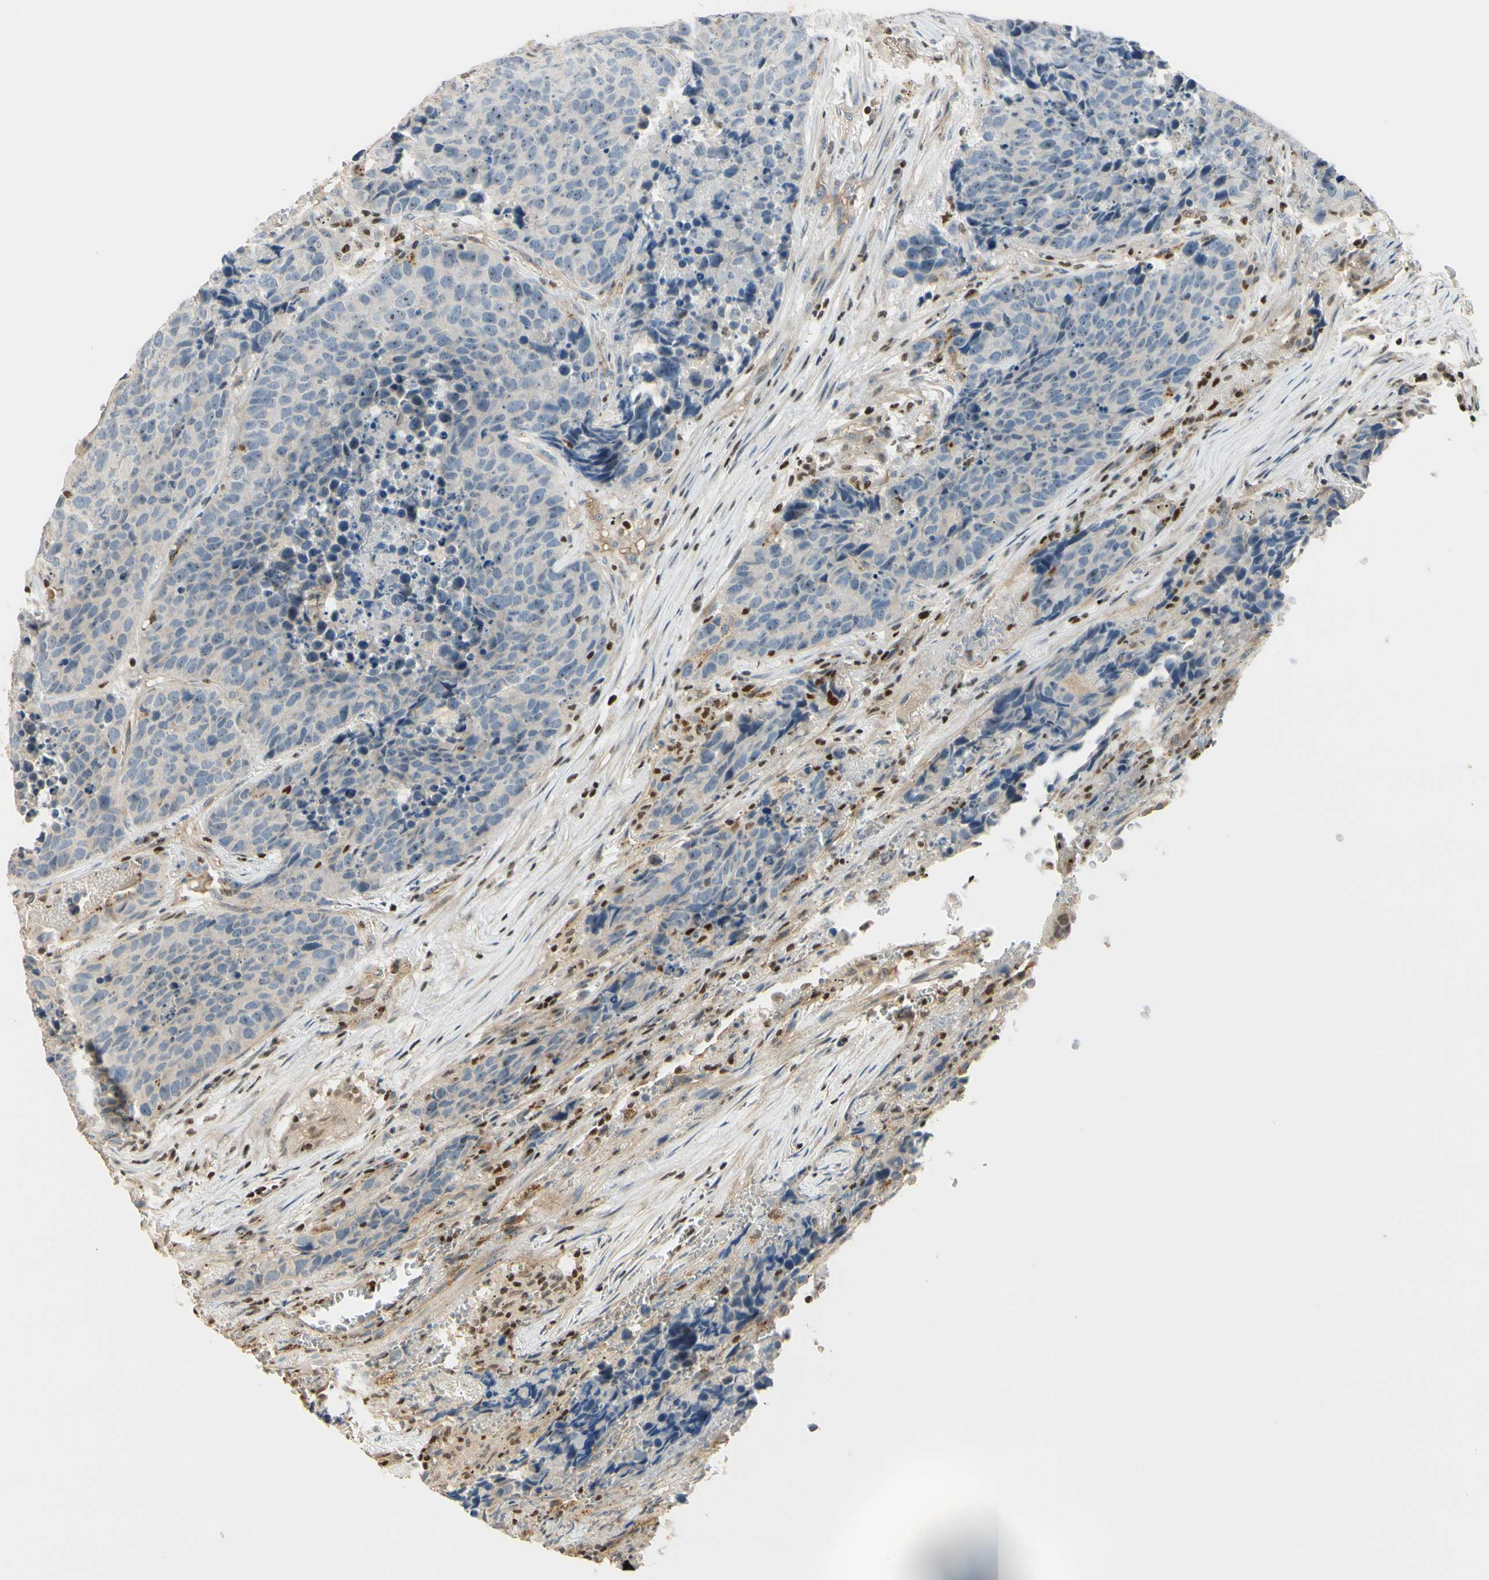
{"staining": {"intensity": "negative", "quantity": "none", "location": "none"}, "tissue": "carcinoid", "cell_type": "Tumor cells", "image_type": "cancer", "snomed": [{"axis": "morphology", "description": "Carcinoid, malignant, NOS"}, {"axis": "topography", "description": "Lung"}], "caption": "A micrograph of malignant carcinoid stained for a protein displays no brown staining in tumor cells. (Brightfield microscopy of DAB IHC at high magnification).", "gene": "NFYA", "patient": {"sex": "male", "age": 60}}